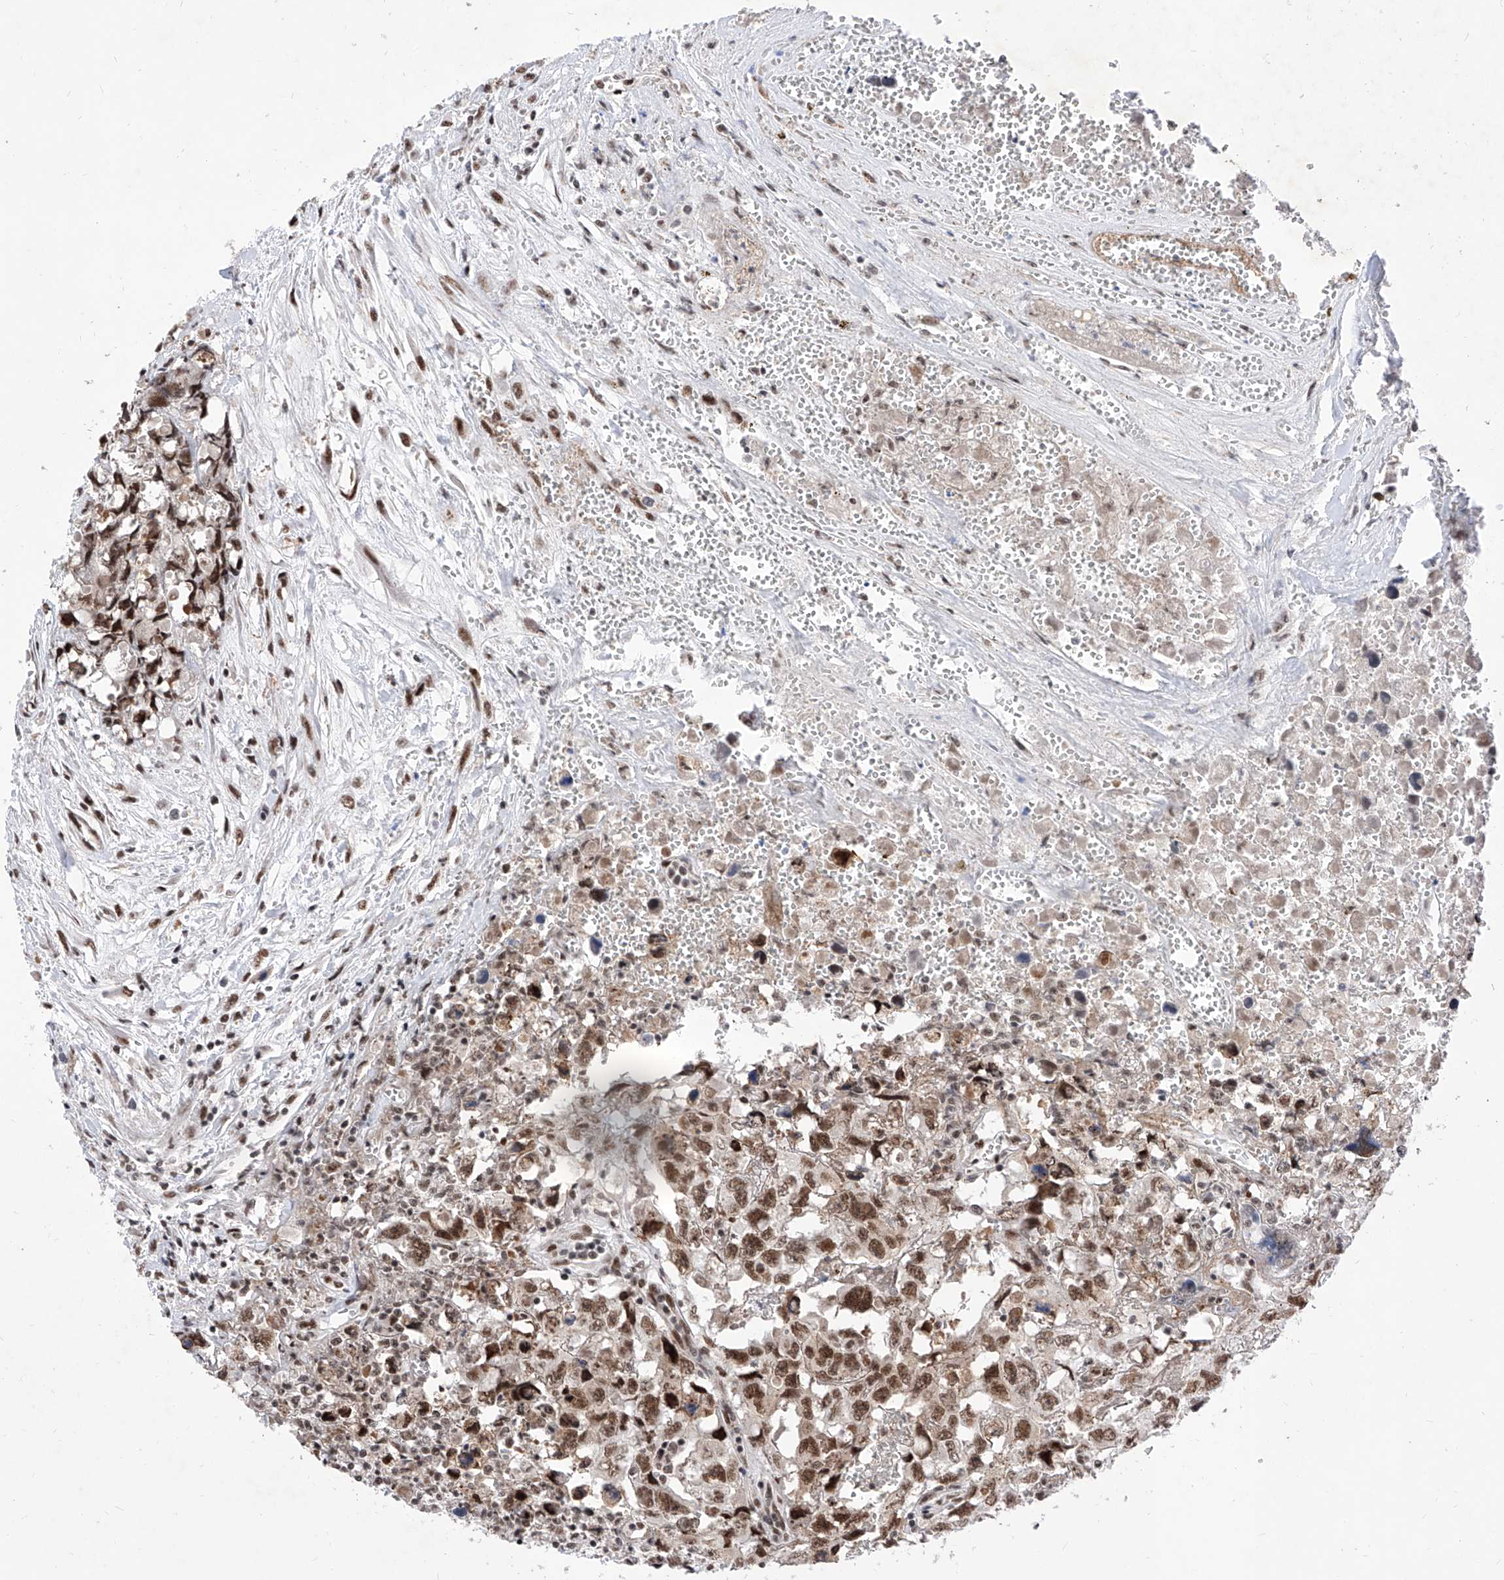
{"staining": {"intensity": "strong", "quantity": ">75%", "location": "nuclear"}, "tissue": "testis cancer", "cell_type": "Tumor cells", "image_type": "cancer", "snomed": [{"axis": "morphology", "description": "Carcinoma, Embryonal, NOS"}, {"axis": "topography", "description": "Testis"}], "caption": "Immunohistochemical staining of embryonal carcinoma (testis) demonstrates high levels of strong nuclear expression in approximately >75% of tumor cells.", "gene": "PHF5A", "patient": {"sex": "male", "age": 31}}